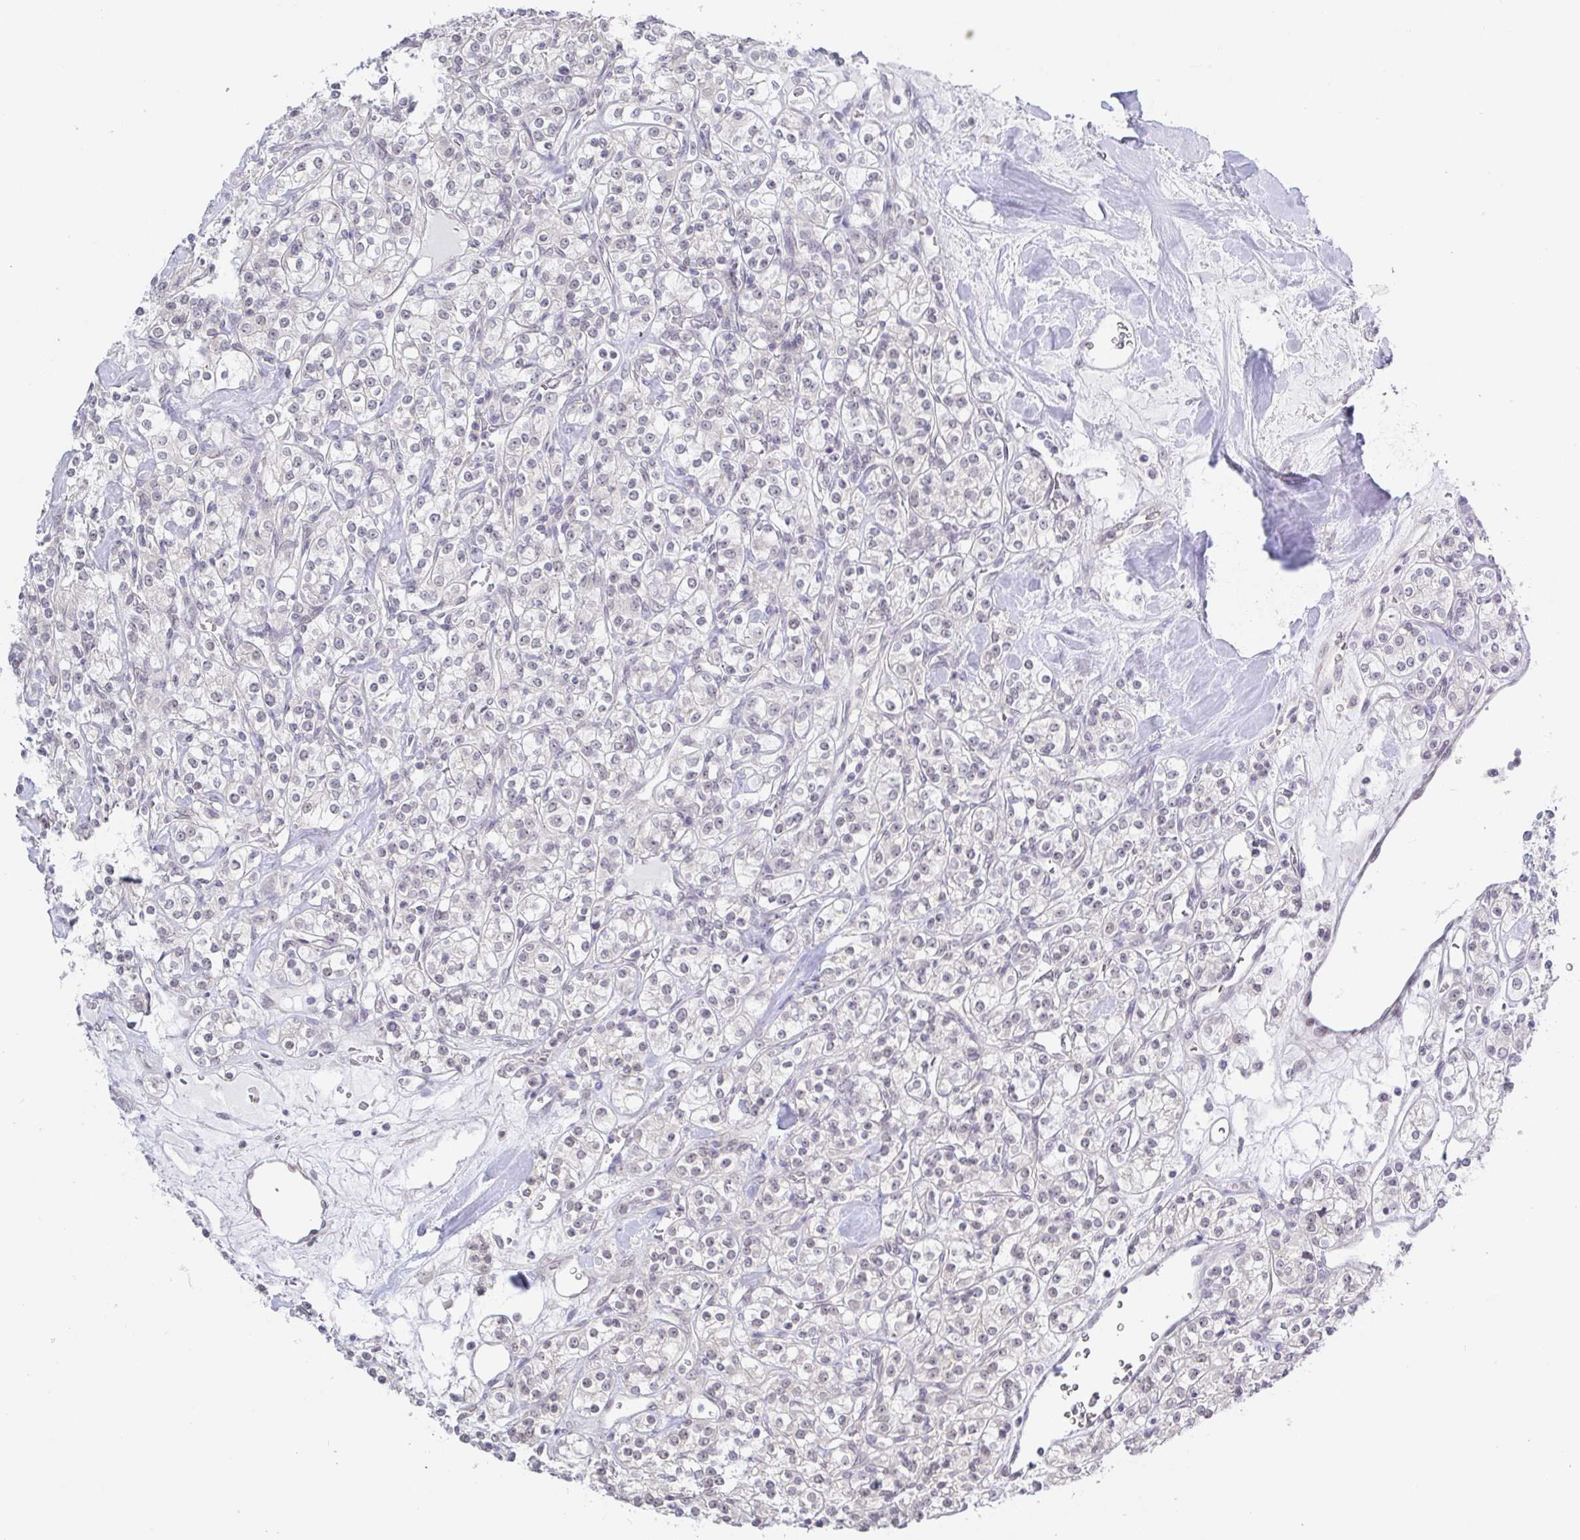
{"staining": {"intensity": "weak", "quantity": "<25%", "location": "nuclear"}, "tissue": "renal cancer", "cell_type": "Tumor cells", "image_type": "cancer", "snomed": [{"axis": "morphology", "description": "Adenocarcinoma, NOS"}, {"axis": "topography", "description": "Kidney"}], "caption": "Immunohistochemistry (IHC) photomicrograph of human renal cancer (adenocarcinoma) stained for a protein (brown), which reveals no expression in tumor cells. (Immunohistochemistry, brightfield microscopy, high magnification).", "gene": "HYPK", "patient": {"sex": "male", "age": 77}}